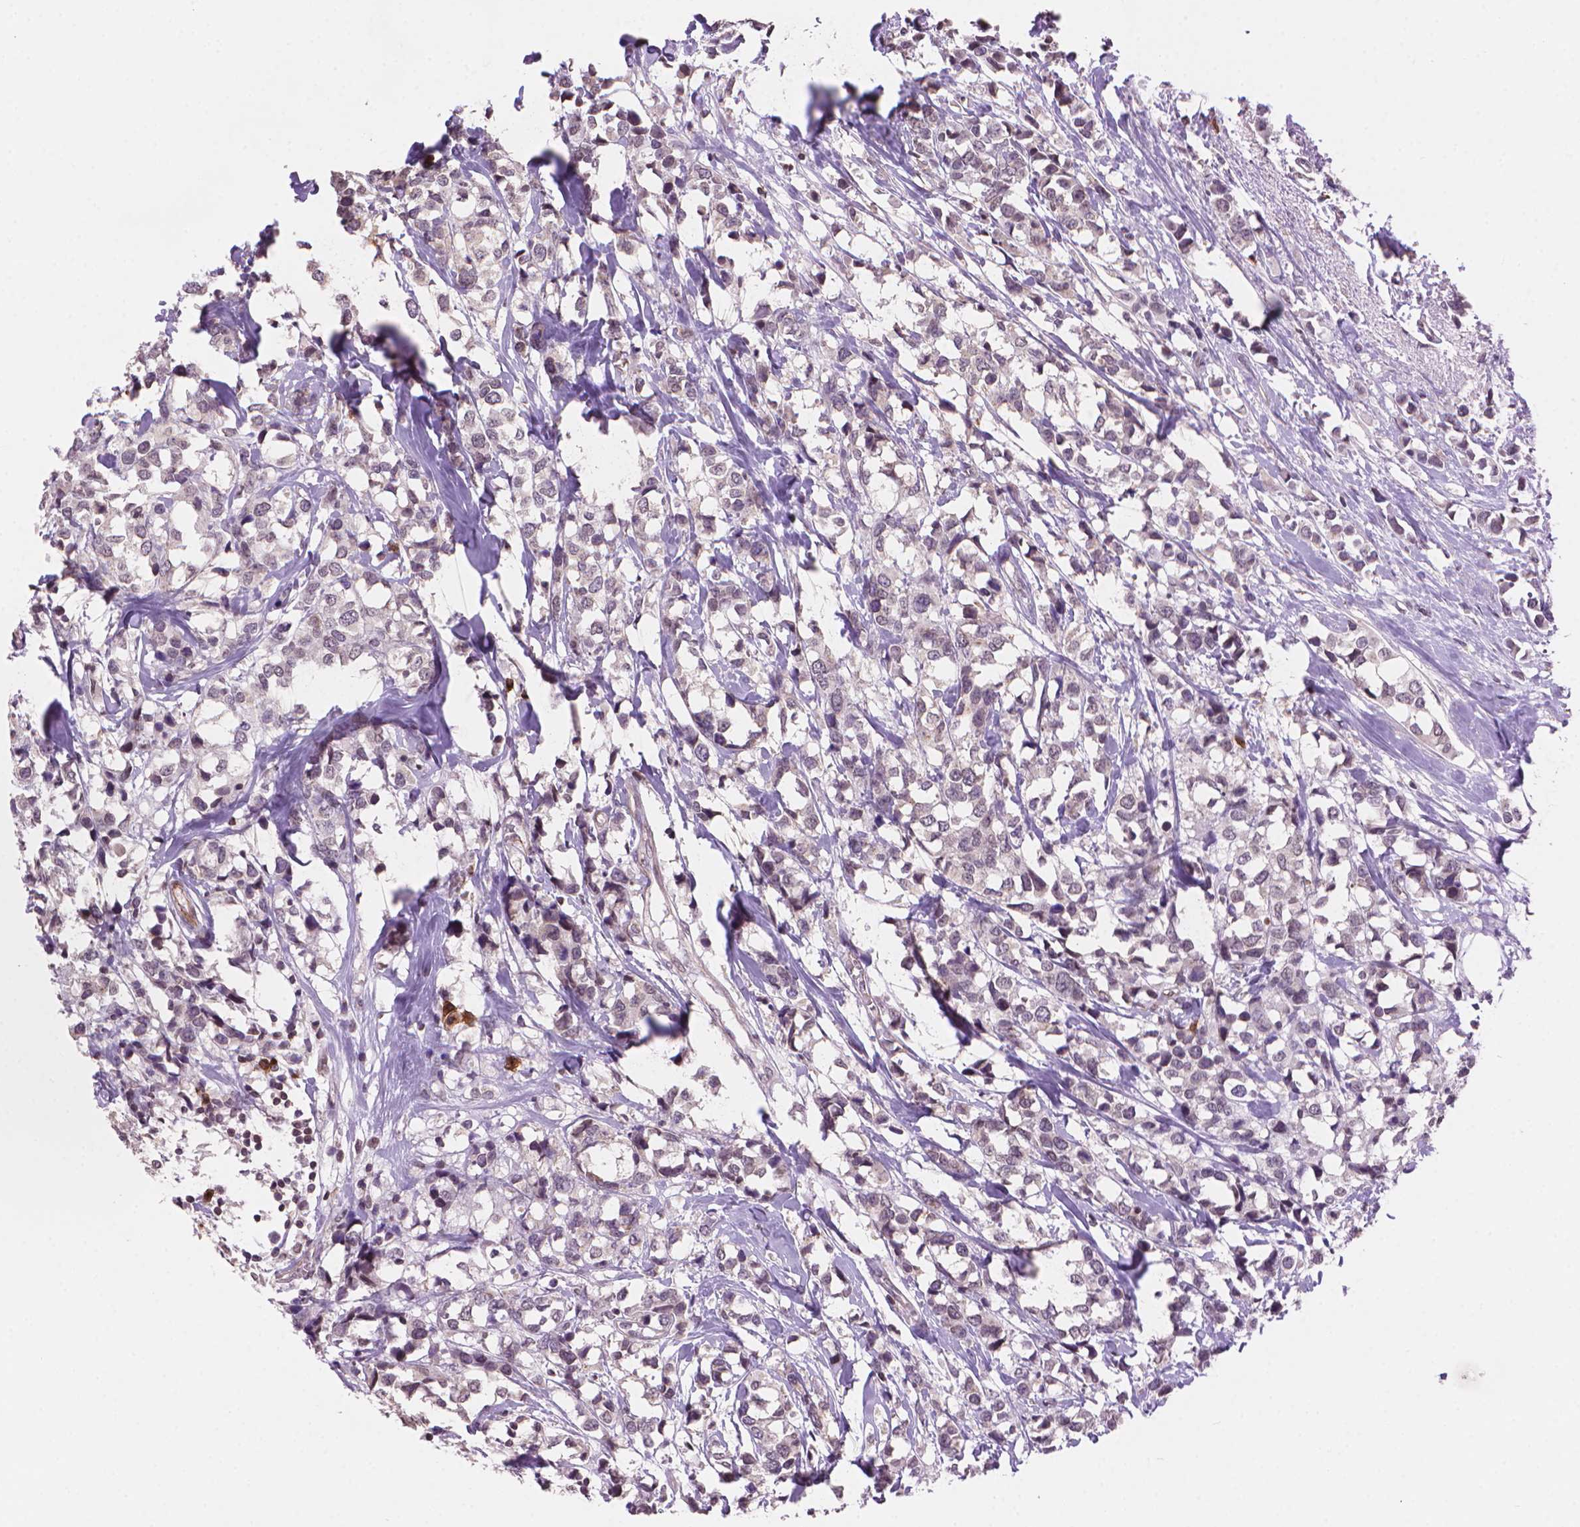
{"staining": {"intensity": "negative", "quantity": "none", "location": "none"}, "tissue": "breast cancer", "cell_type": "Tumor cells", "image_type": "cancer", "snomed": [{"axis": "morphology", "description": "Lobular carcinoma"}, {"axis": "topography", "description": "Breast"}], "caption": "Protein analysis of breast lobular carcinoma demonstrates no significant expression in tumor cells.", "gene": "TMEM184A", "patient": {"sex": "female", "age": 59}}